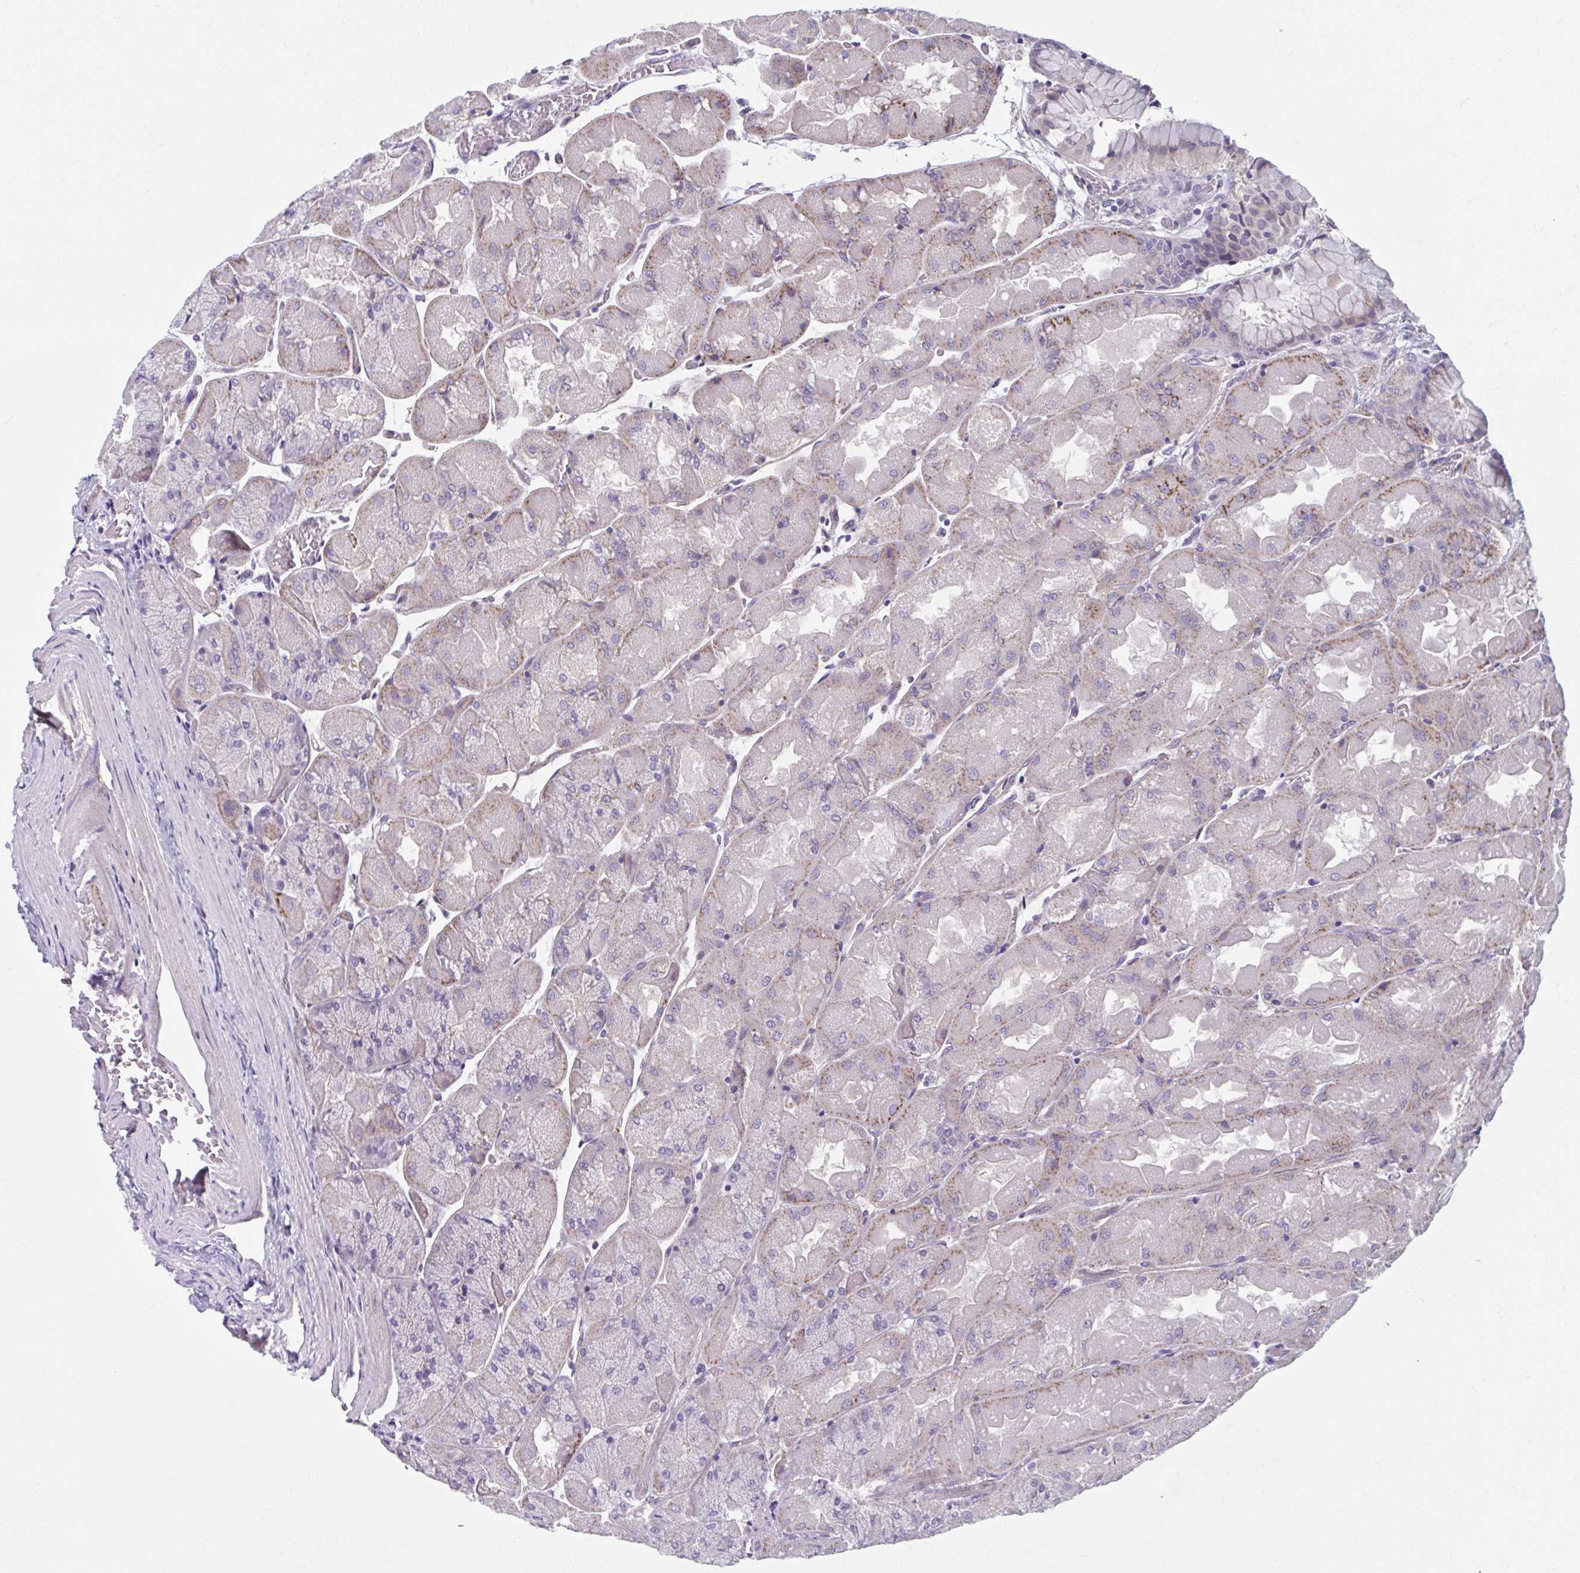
{"staining": {"intensity": "moderate", "quantity": "<25%", "location": "cytoplasmic/membranous,nuclear"}, "tissue": "stomach", "cell_type": "Glandular cells", "image_type": "normal", "snomed": [{"axis": "morphology", "description": "Normal tissue, NOS"}, {"axis": "topography", "description": "Stomach"}], "caption": "Immunohistochemical staining of unremarkable stomach displays low levels of moderate cytoplasmic/membranous,nuclear staining in approximately <25% of glandular cells.", "gene": "CHST3", "patient": {"sex": "female", "age": 61}}